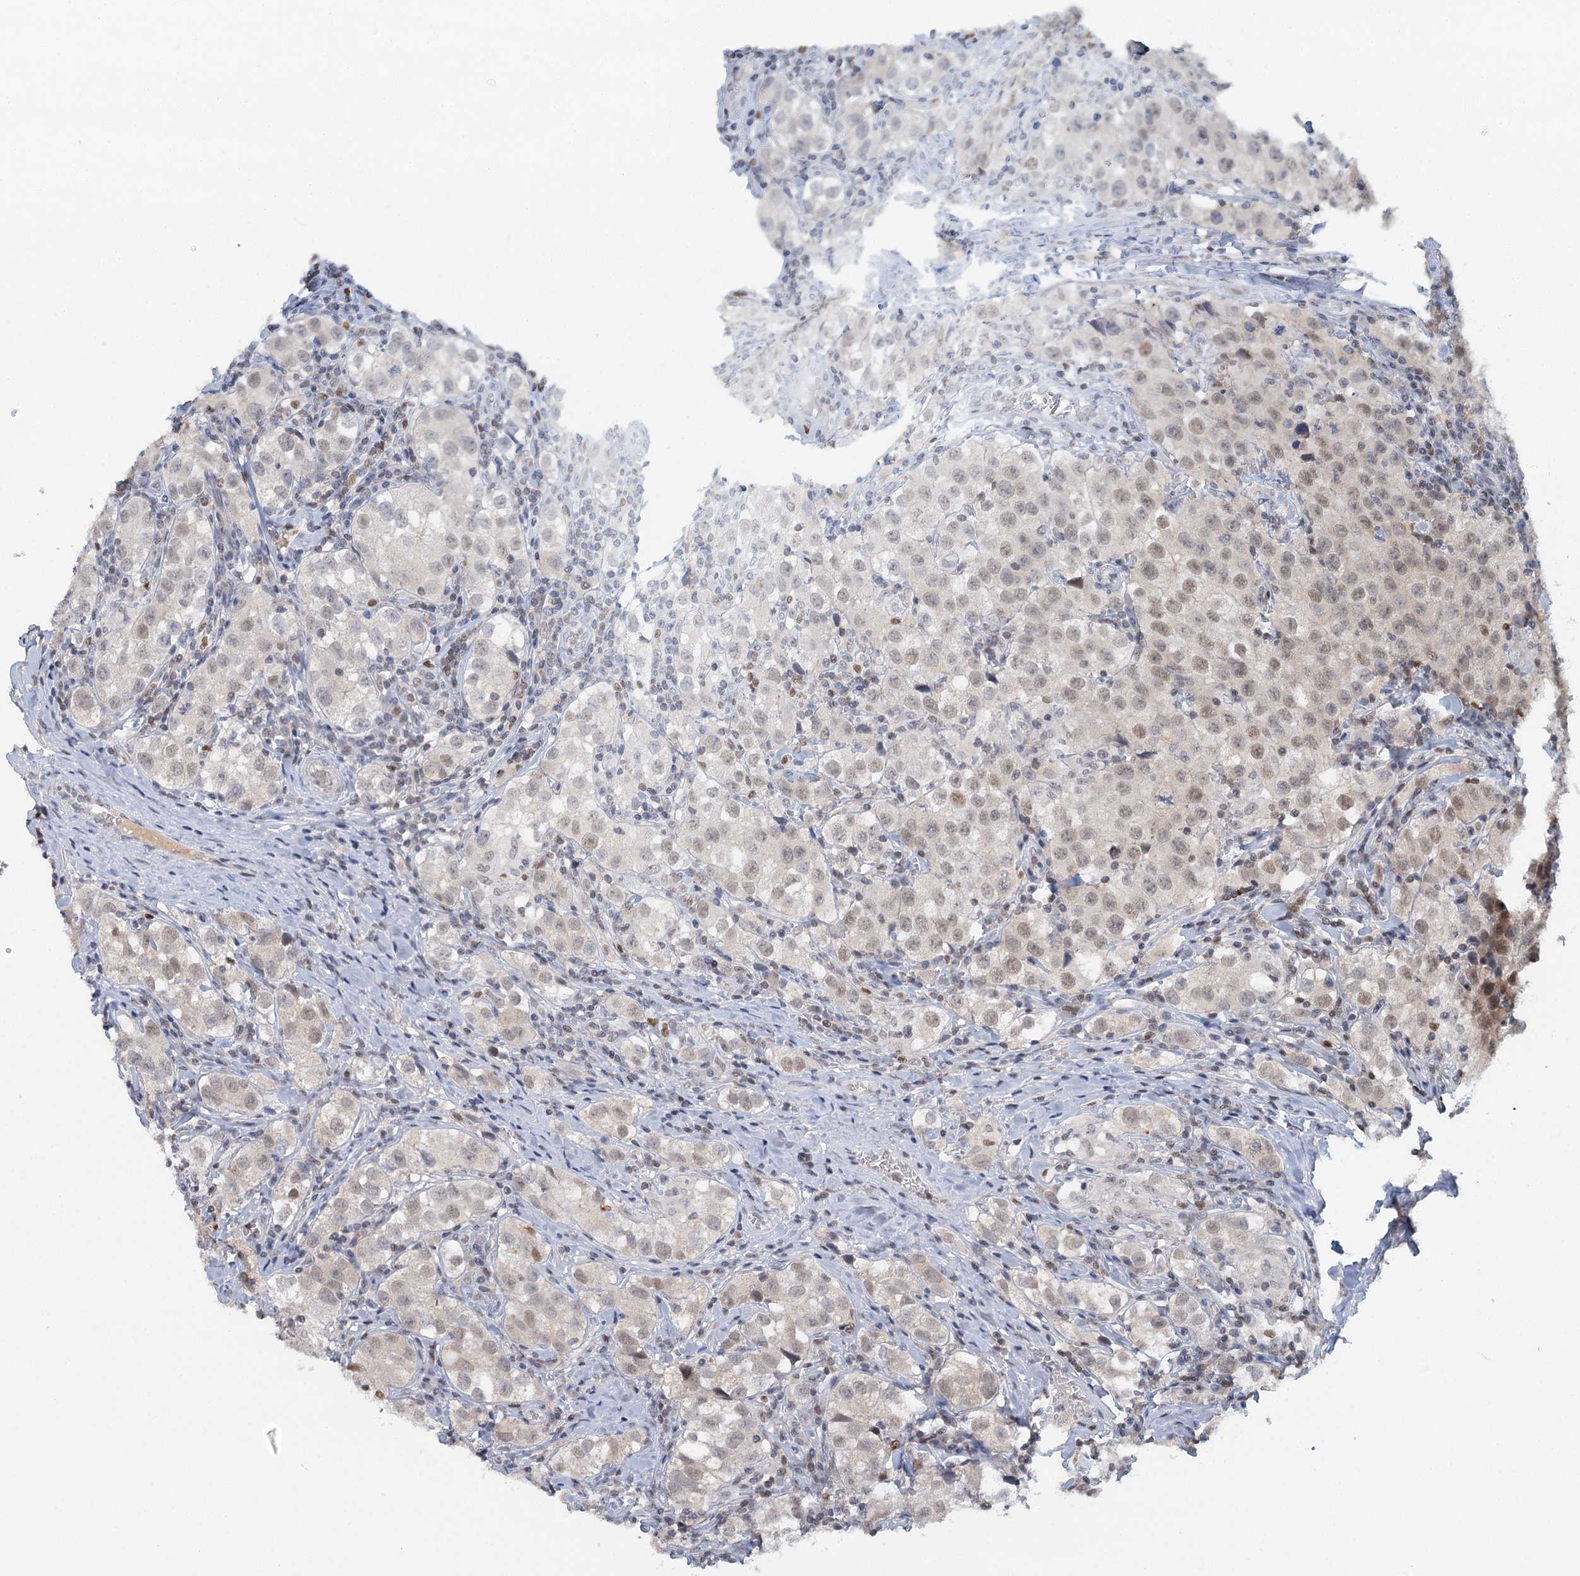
{"staining": {"intensity": "weak", "quantity": ">75%", "location": "nuclear"}, "tissue": "testis cancer", "cell_type": "Tumor cells", "image_type": "cancer", "snomed": [{"axis": "morphology", "description": "Seminoma, NOS"}, {"axis": "morphology", "description": "Carcinoma, Embryonal, NOS"}, {"axis": "topography", "description": "Testis"}], "caption": "IHC of testis cancer (seminoma) shows low levels of weak nuclear positivity in approximately >75% of tumor cells.", "gene": "GPATCH11", "patient": {"sex": "male", "age": 43}}